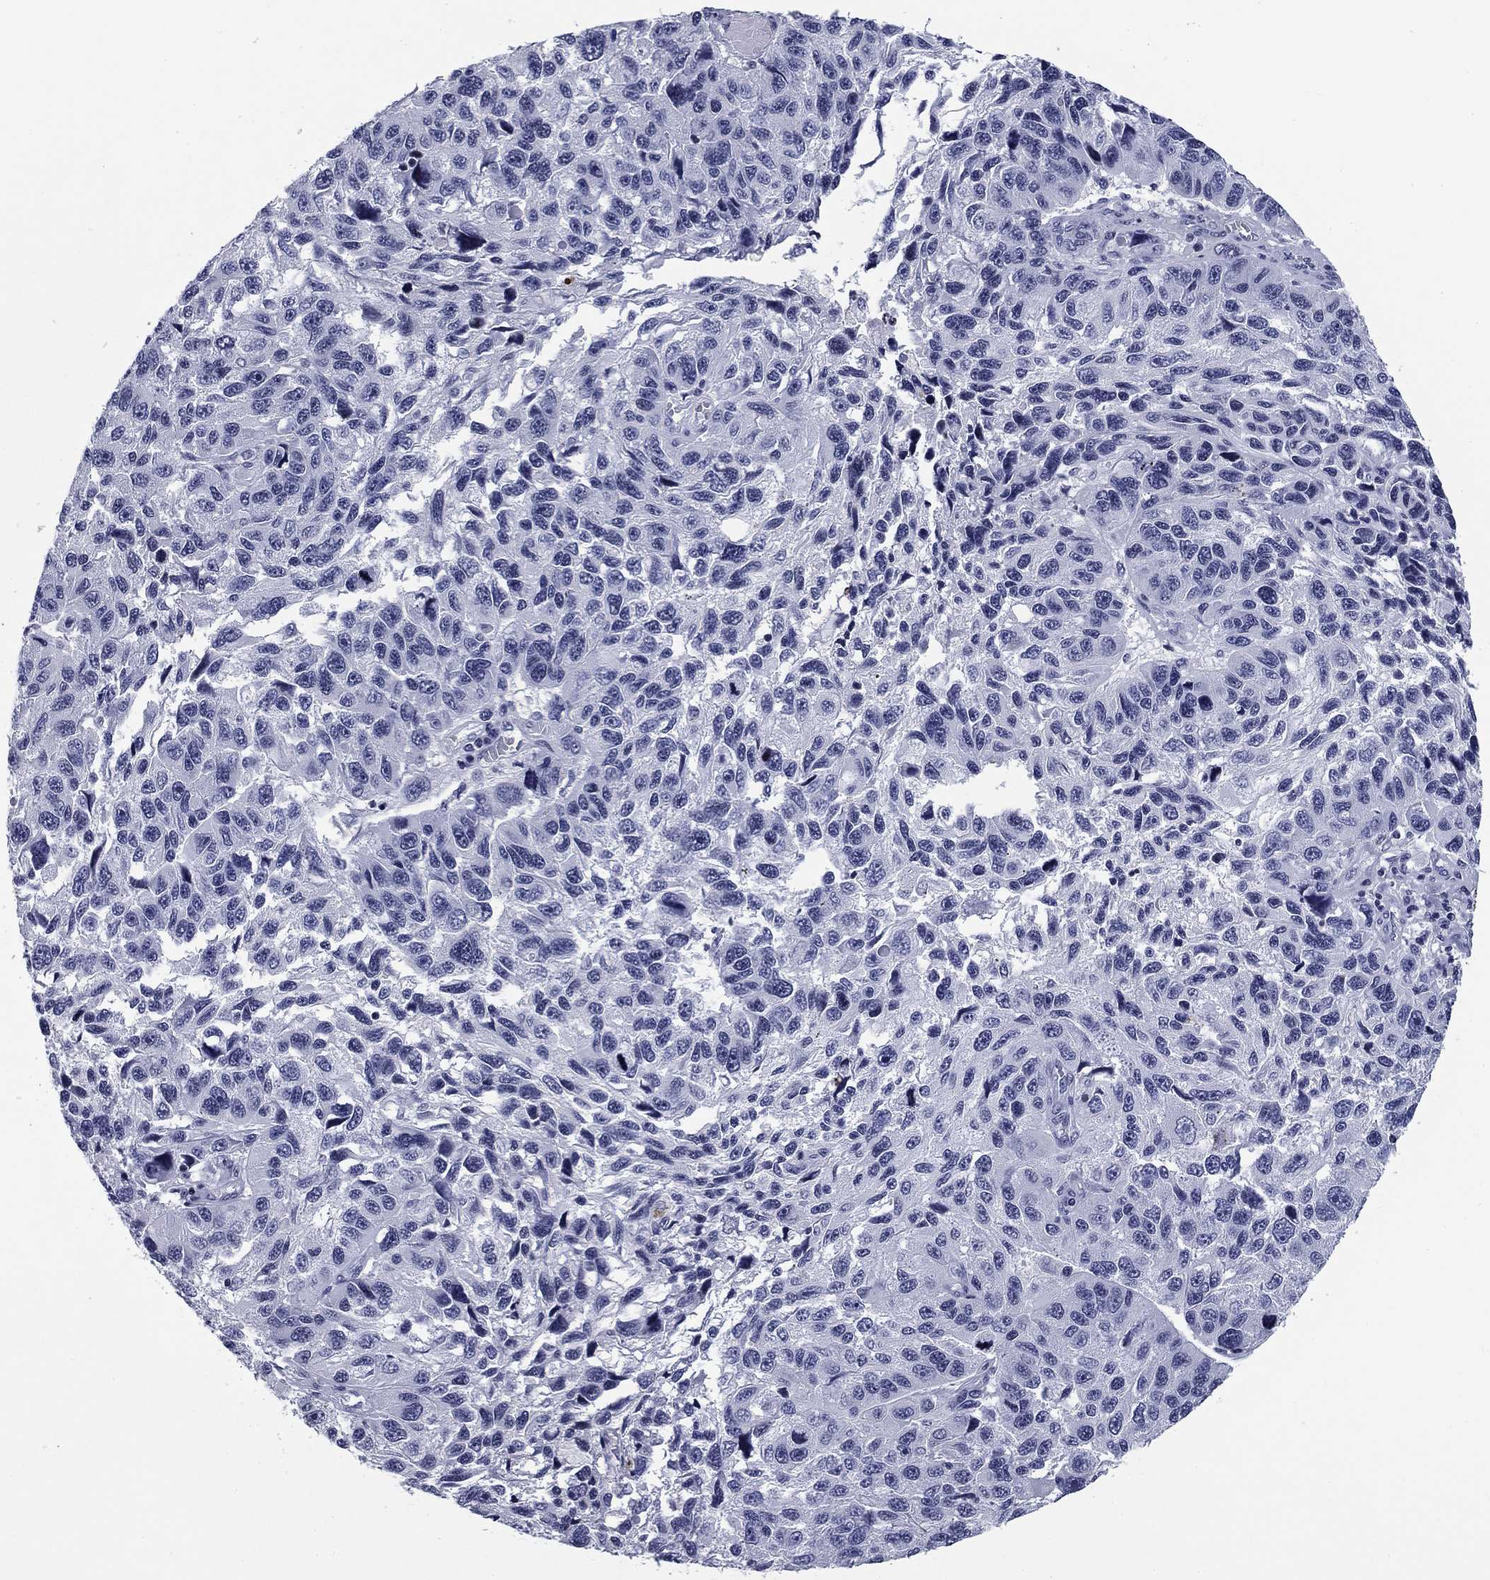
{"staining": {"intensity": "negative", "quantity": "none", "location": "none"}, "tissue": "melanoma", "cell_type": "Tumor cells", "image_type": "cancer", "snomed": [{"axis": "morphology", "description": "Malignant melanoma, NOS"}, {"axis": "topography", "description": "Skin"}], "caption": "Melanoma was stained to show a protein in brown. There is no significant positivity in tumor cells. Brightfield microscopy of immunohistochemistry (IHC) stained with DAB (3,3'-diaminobenzidine) (brown) and hematoxylin (blue), captured at high magnification.", "gene": "CCDC144A", "patient": {"sex": "male", "age": 53}}